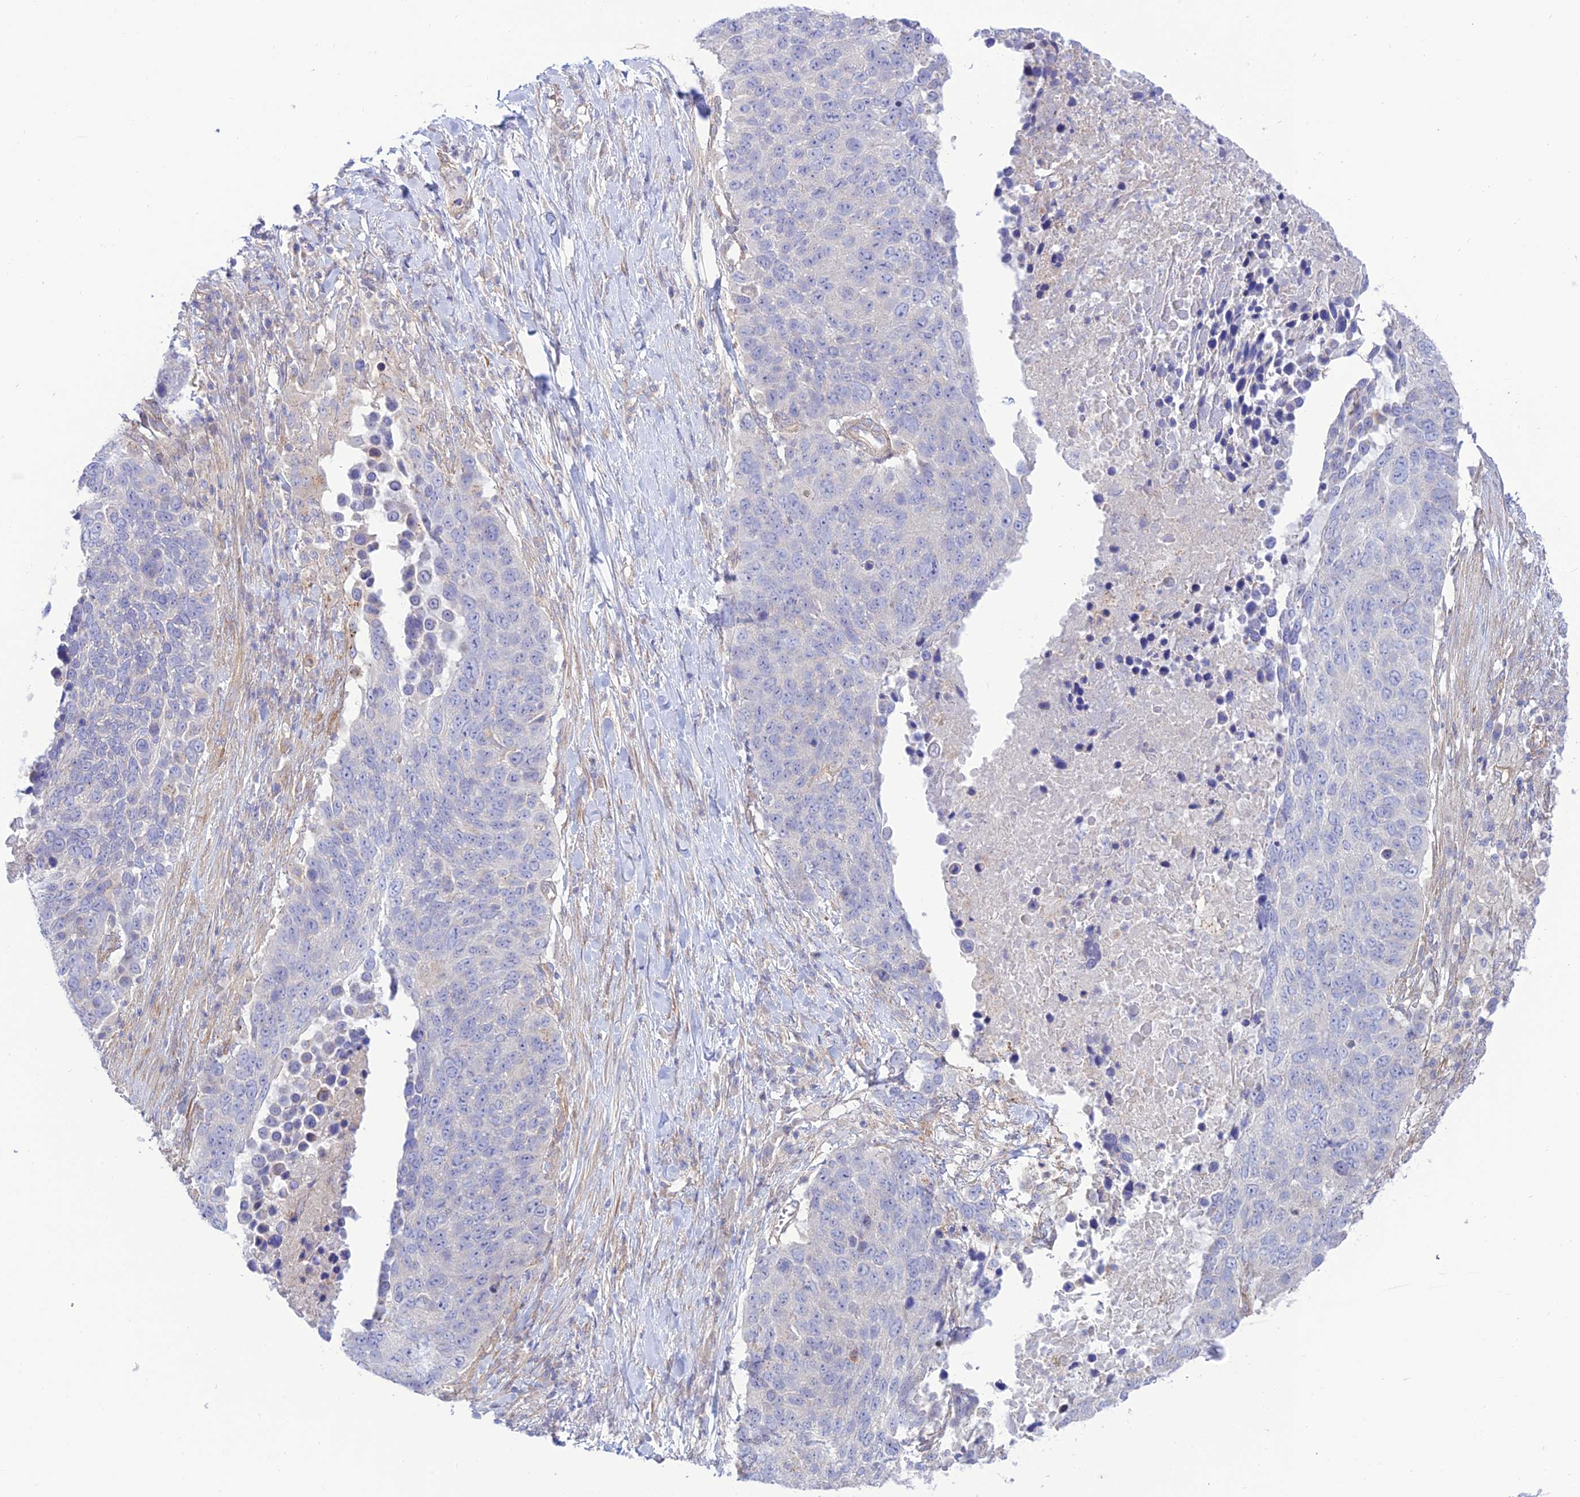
{"staining": {"intensity": "negative", "quantity": "none", "location": "none"}, "tissue": "lung cancer", "cell_type": "Tumor cells", "image_type": "cancer", "snomed": [{"axis": "morphology", "description": "Normal tissue, NOS"}, {"axis": "morphology", "description": "Squamous cell carcinoma, NOS"}, {"axis": "topography", "description": "Lymph node"}, {"axis": "topography", "description": "Lung"}], "caption": "Human lung cancer stained for a protein using IHC displays no positivity in tumor cells.", "gene": "KCNAB1", "patient": {"sex": "male", "age": 66}}